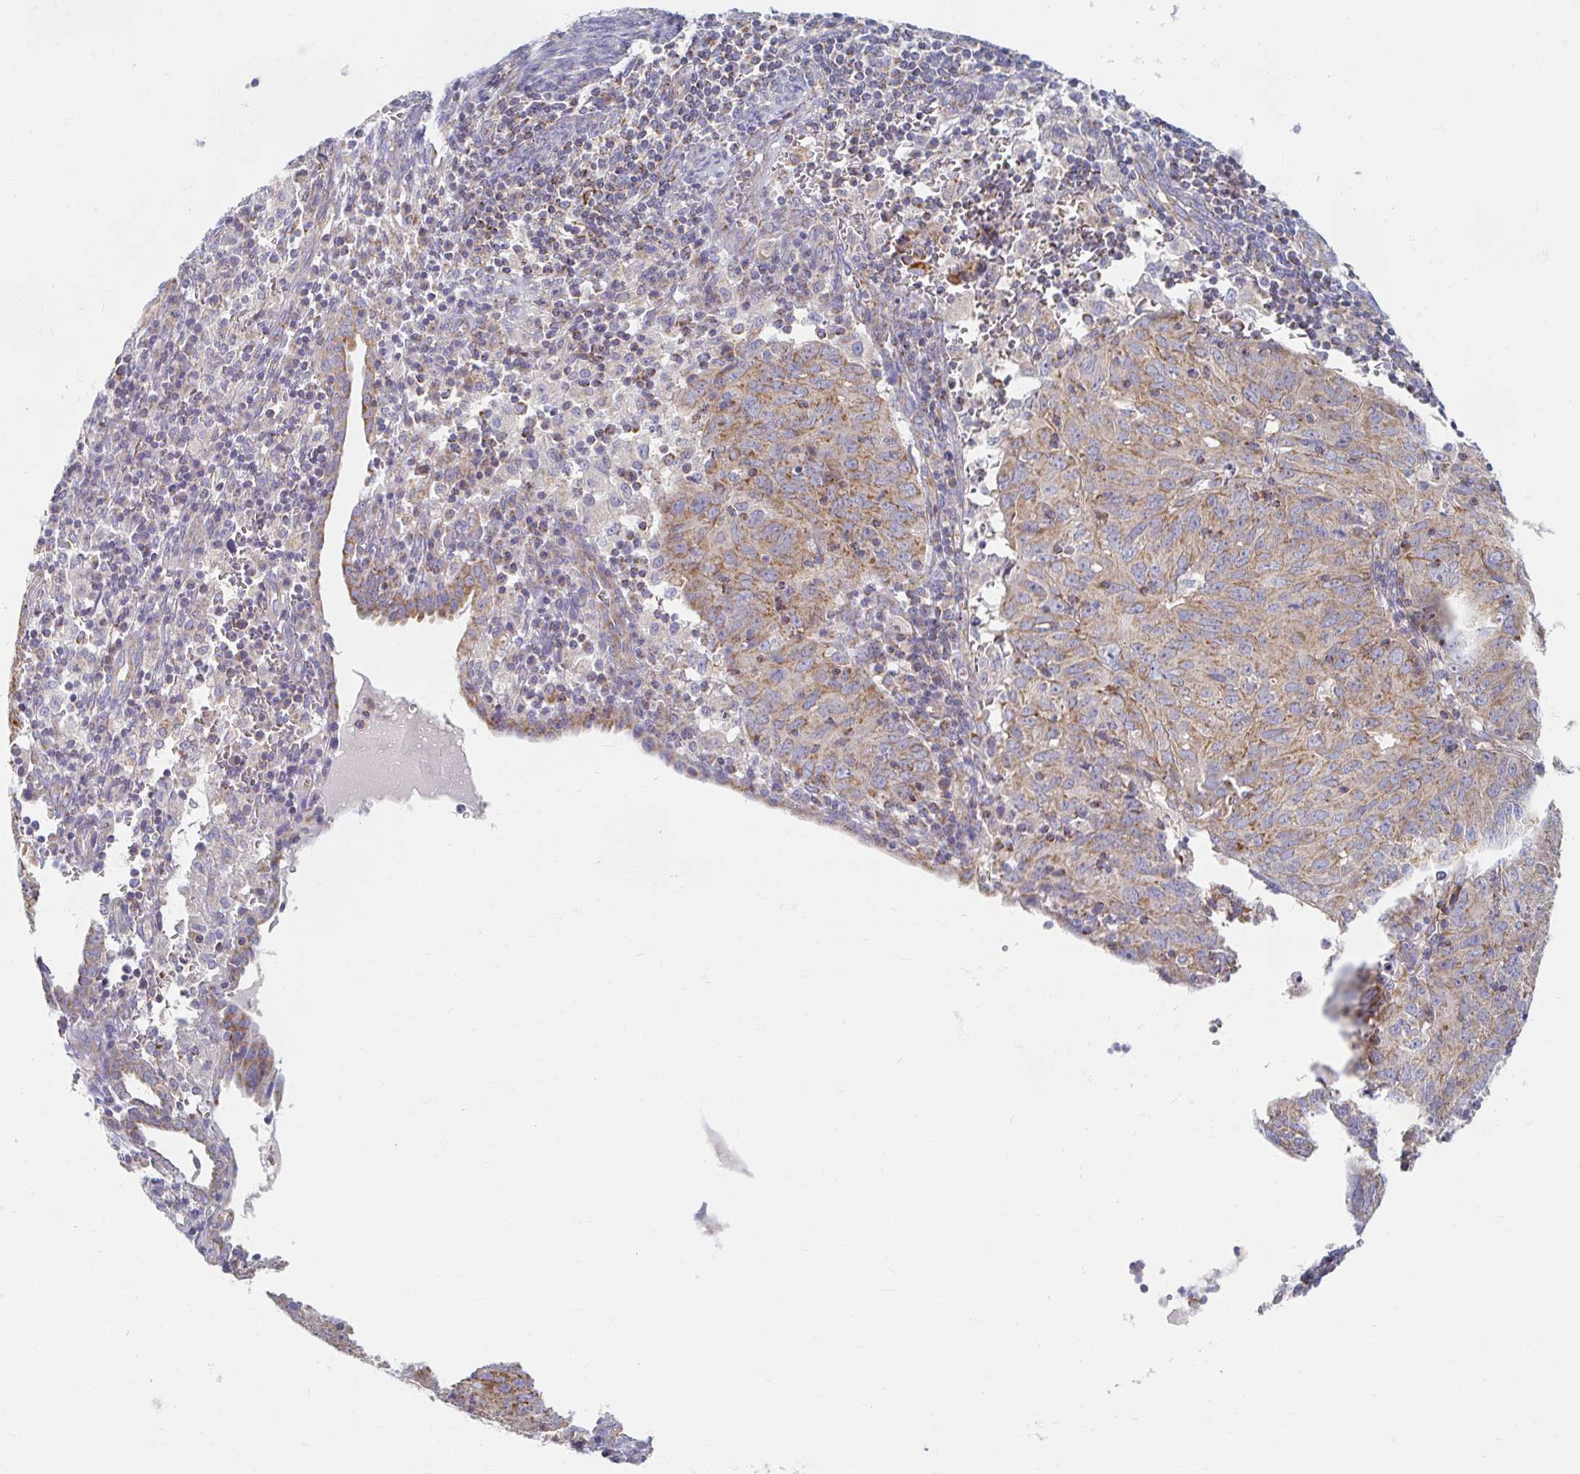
{"staining": {"intensity": "moderate", "quantity": ">75%", "location": "cytoplasmic/membranous"}, "tissue": "cervical cancer", "cell_type": "Tumor cells", "image_type": "cancer", "snomed": [{"axis": "morphology", "description": "Adenocarcinoma, NOS"}, {"axis": "topography", "description": "Cervix"}], "caption": "A brown stain highlights moderate cytoplasmic/membranous expression of a protein in human cervical cancer tumor cells. The staining is performed using DAB (3,3'-diaminobenzidine) brown chromogen to label protein expression. The nuclei are counter-stained blue using hematoxylin.", "gene": "MAVS", "patient": {"sex": "female", "age": 56}}